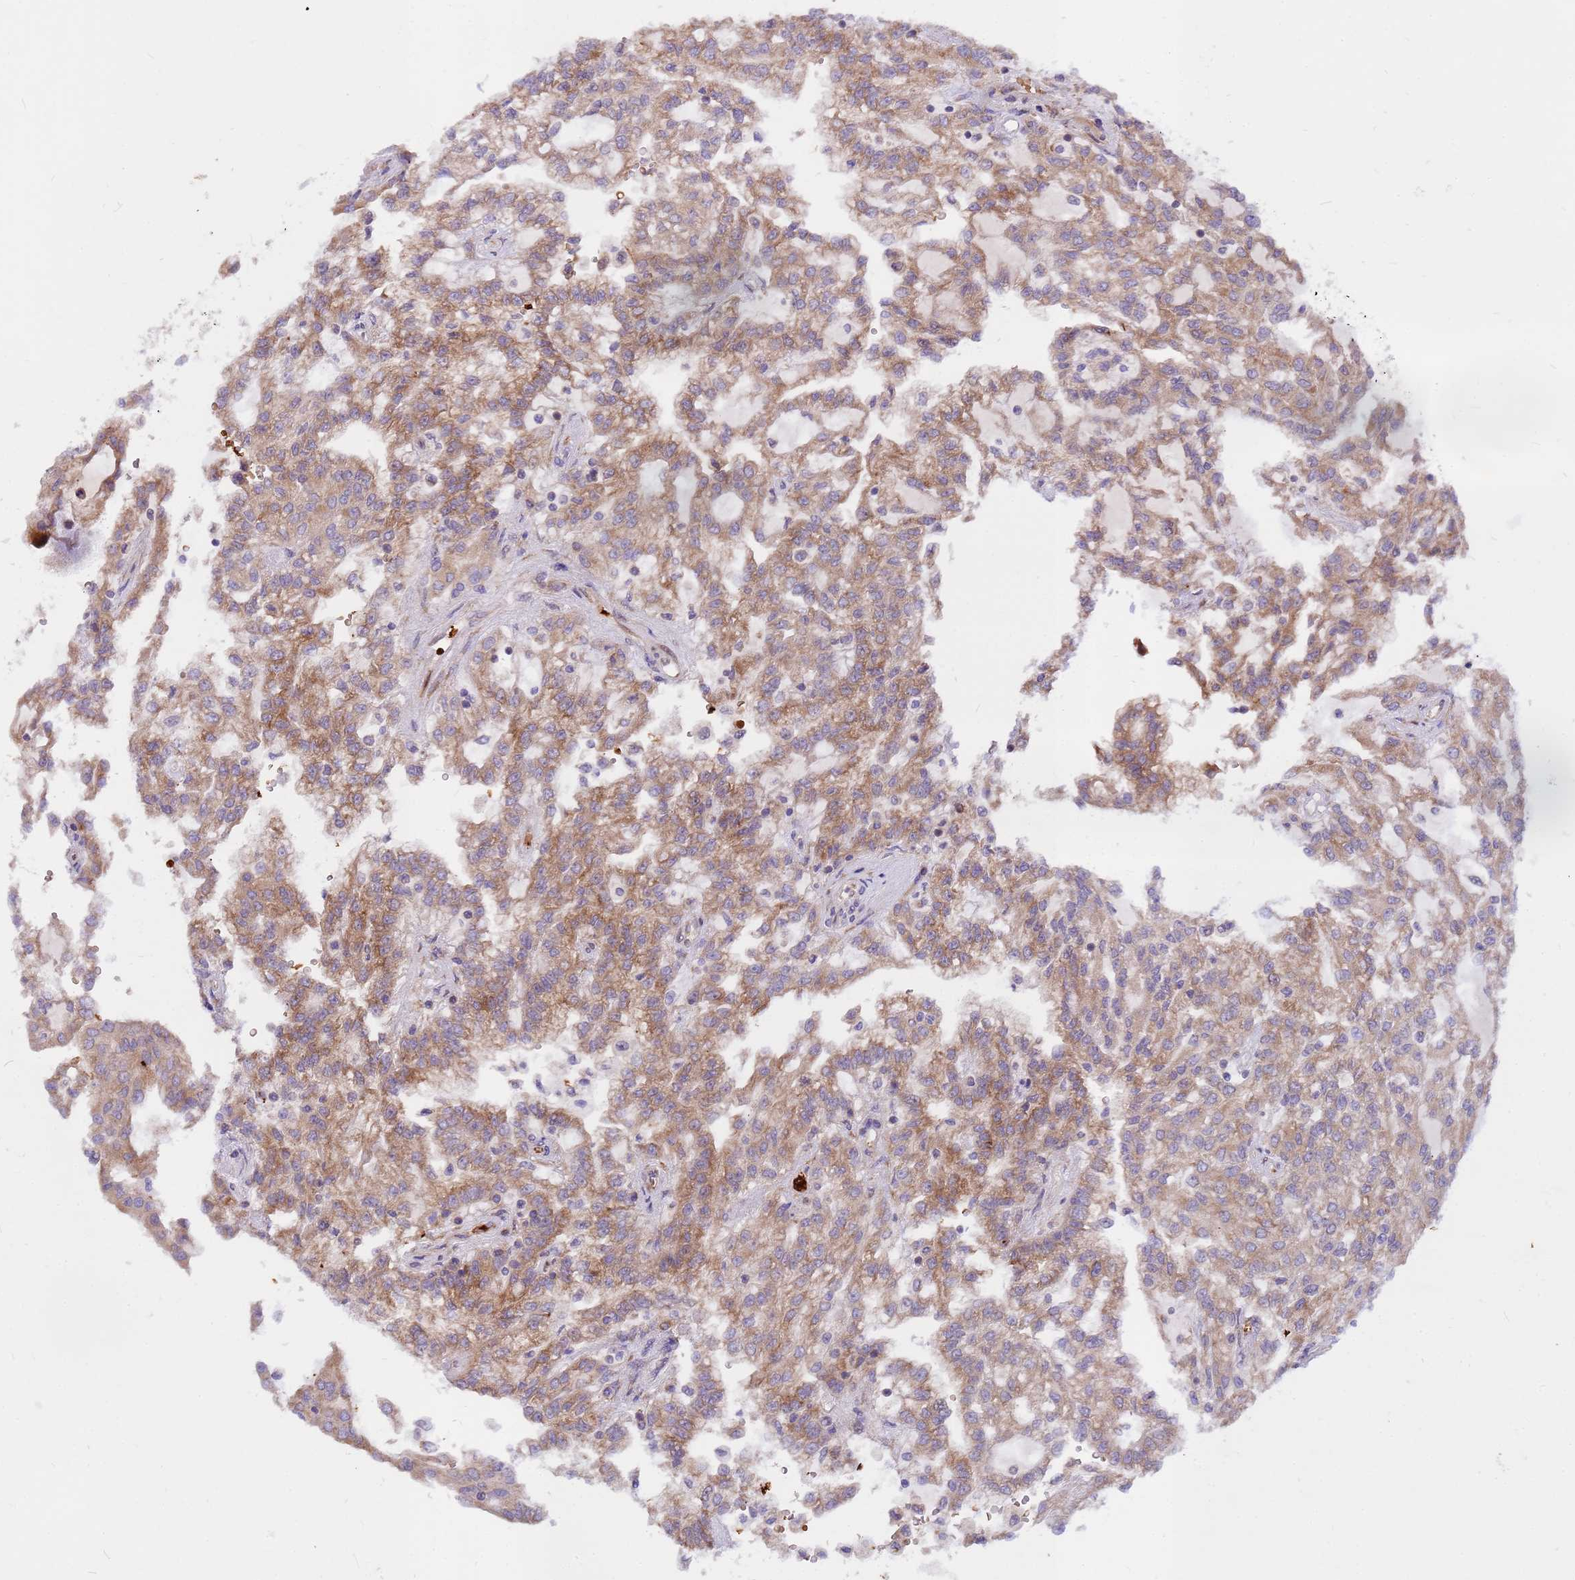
{"staining": {"intensity": "moderate", "quantity": ">75%", "location": "cytoplasmic/membranous"}, "tissue": "renal cancer", "cell_type": "Tumor cells", "image_type": "cancer", "snomed": [{"axis": "morphology", "description": "Adenocarcinoma, NOS"}, {"axis": "topography", "description": "Kidney"}], "caption": "DAB immunohistochemical staining of renal adenocarcinoma reveals moderate cytoplasmic/membranous protein positivity in approximately >75% of tumor cells.", "gene": "ZNF669", "patient": {"sex": "male", "age": 63}}